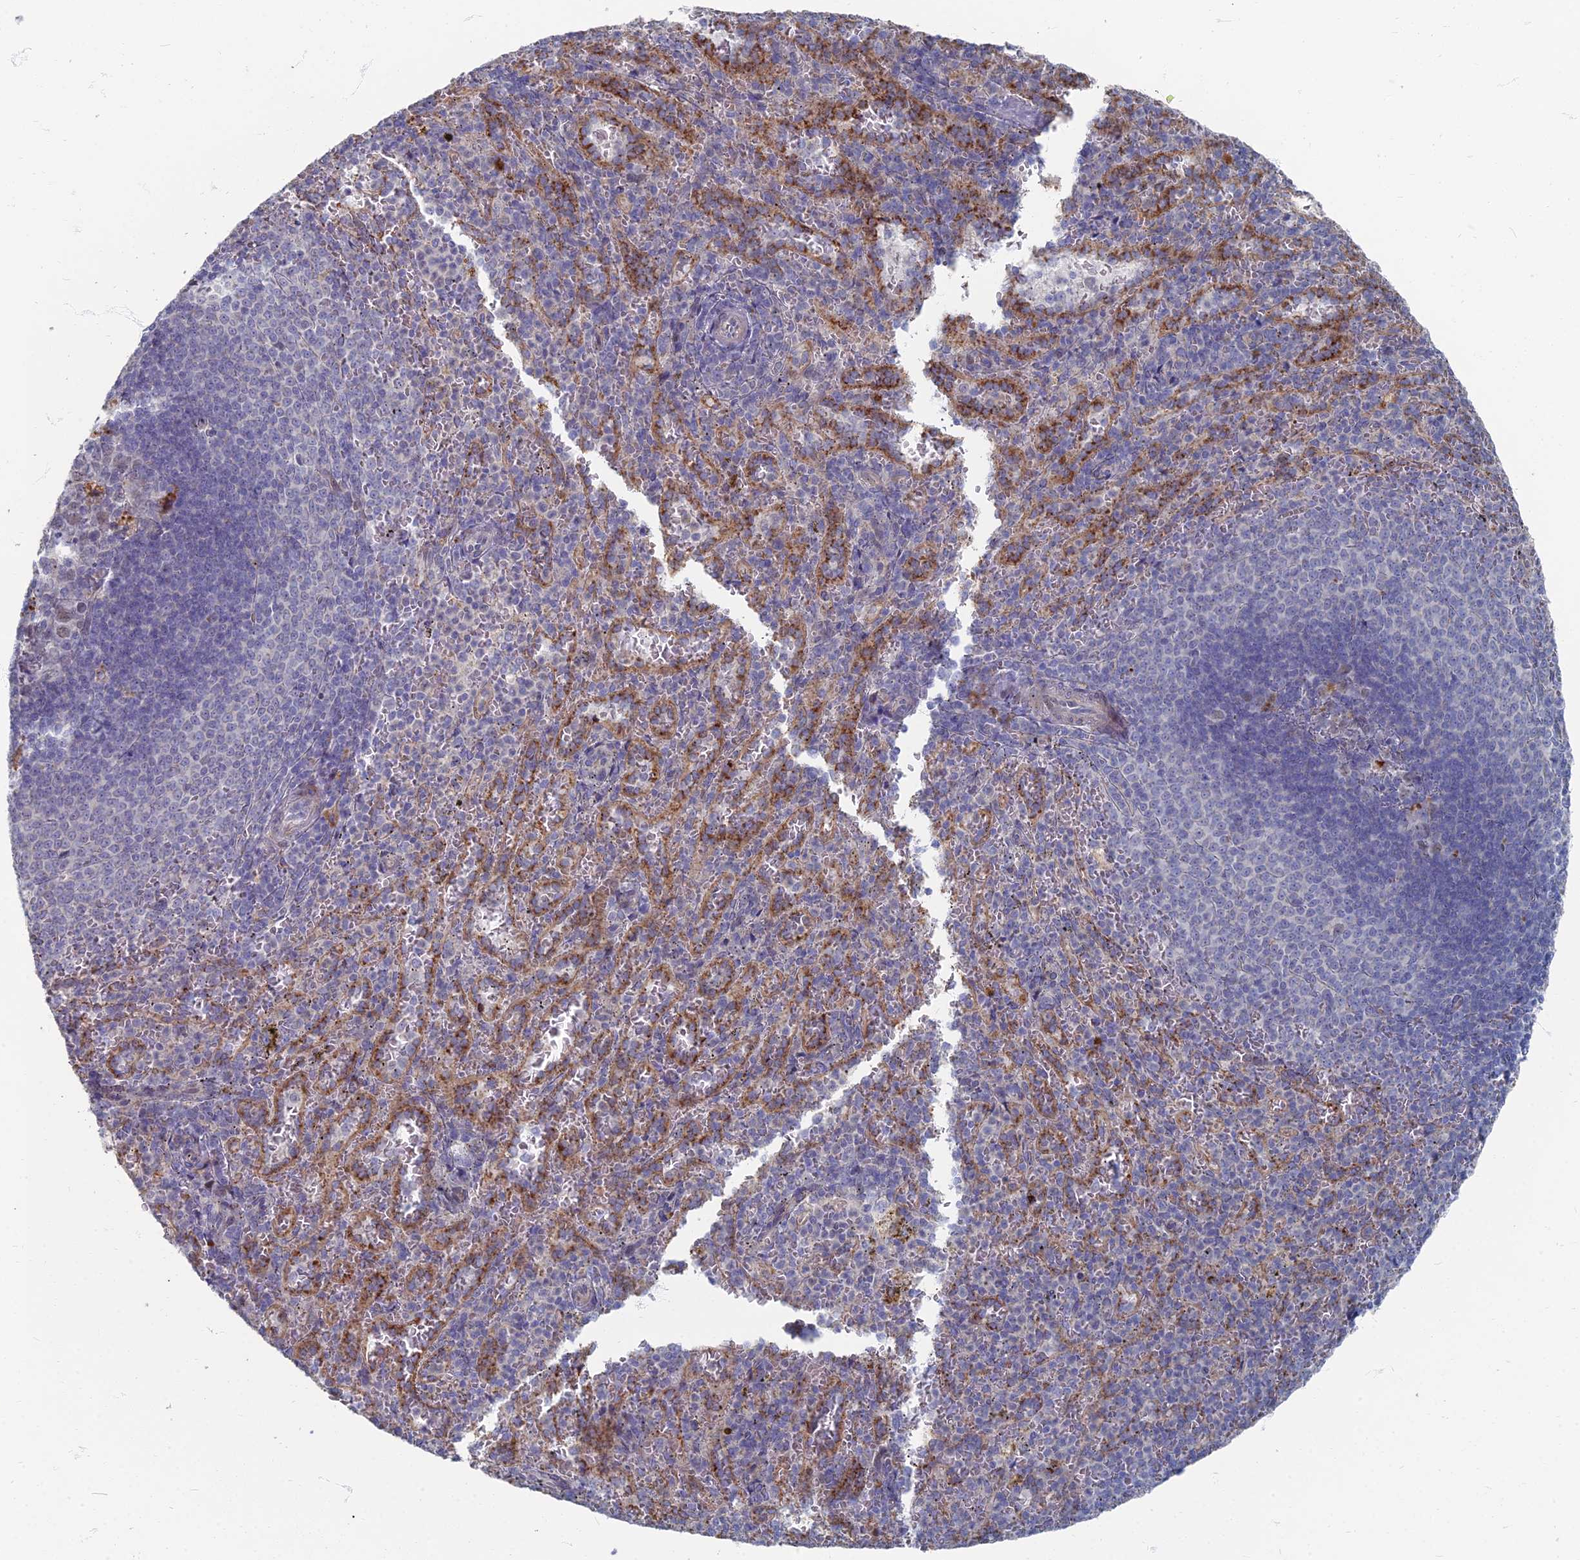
{"staining": {"intensity": "negative", "quantity": "none", "location": "none"}, "tissue": "spleen", "cell_type": "Cells in red pulp", "image_type": "normal", "snomed": [{"axis": "morphology", "description": "Normal tissue, NOS"}, {"axis": "topography", "description": "Spleen"}], "caption": "This micrograph is of normal spleen stained with immunohistochemistry (IHC) to label a protein in brown with the nuclei are counter-stained blue. There is no positivity in cells in red pulp.", "gene": "TMEM128", "patient": {"sex": "female", "age": 21}}